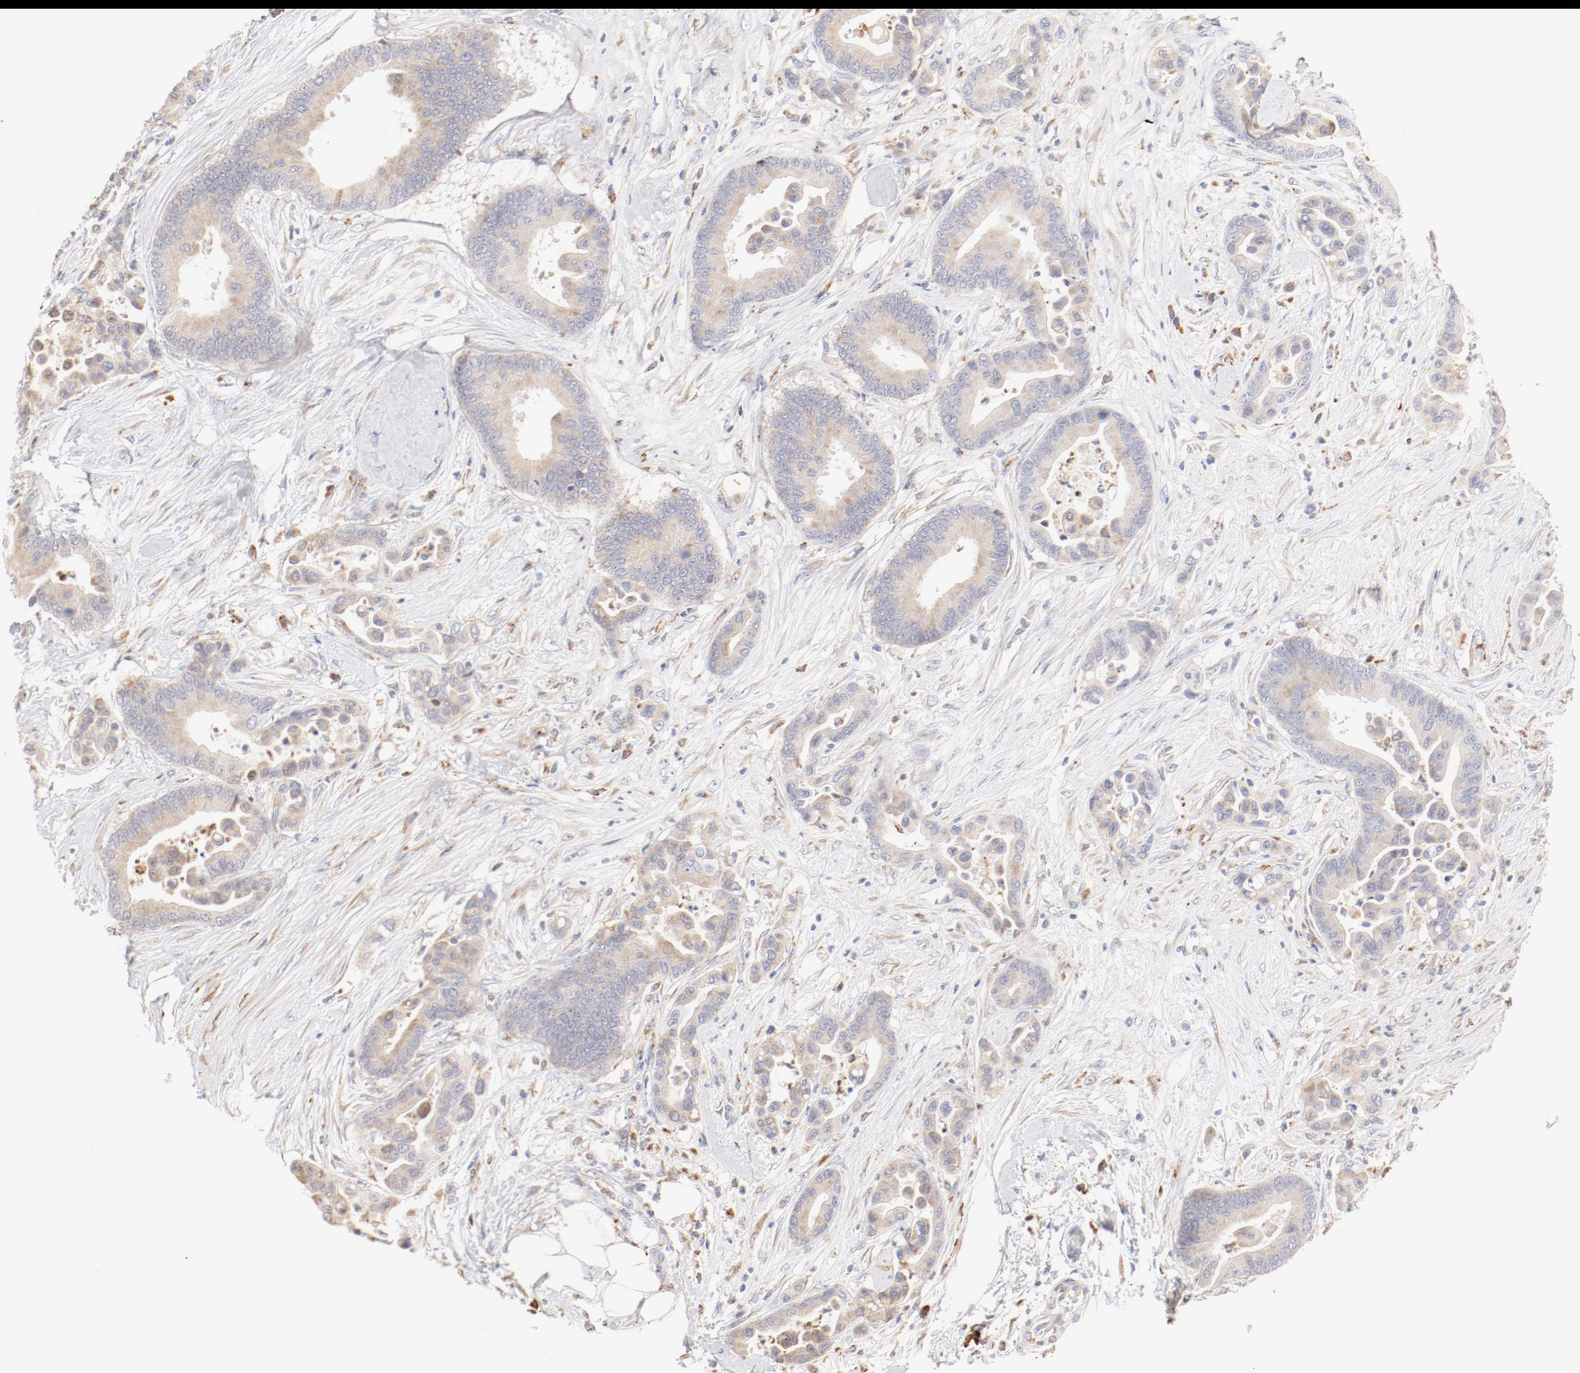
{"staining": {"intensity": "weak", "quantity": ">75%", "location": "cytoplasmic/membranous"}, "tissue": "colorectal cancer", "cell_type": "Tumor cells", "image_type": "cancer", "snomed": [{"axis": "morphology", "description": "Adenocarcinoma, NOS"}, {"axis": "topography", "description": "Colon"}], "caption": "Tumor cells reveal low levels of weak cytoplasmic/membranous expression in approximately >75% of cells in human colorectal adenocarcinoma. Nuclei are stained in blue.", "gene": "CTSH", "patient": {"sex": "male", "age": 82}}